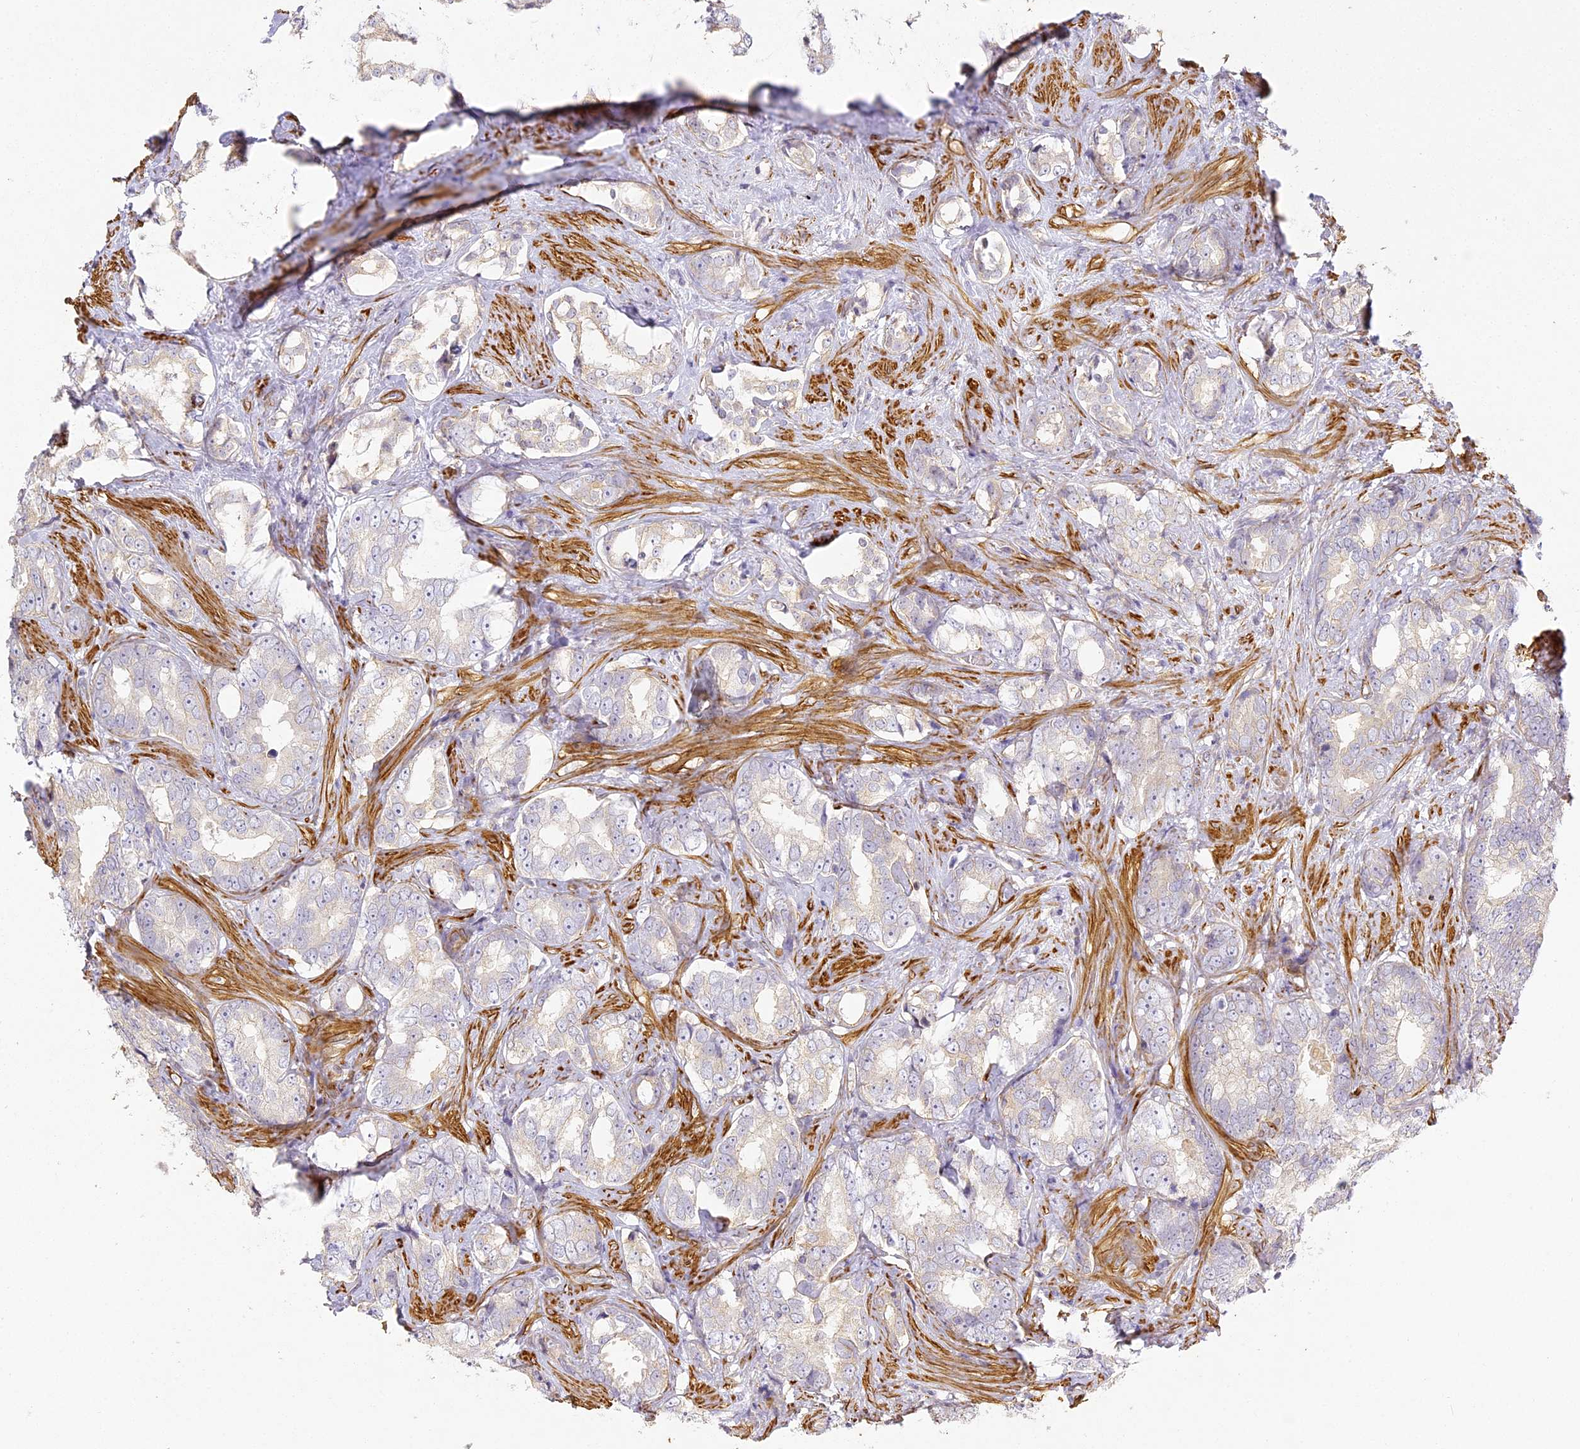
{"staining": {"intensity": "negative", "quantity": "none", "location": "none"}, "tissue": "prostate cancer", "cell_type": "Tumor cells", "image_type": "cancer", "snomed": [{"axis": "morphology", "description": "Adenocarcinoma, High grade"}, {"axis": "topography", "description": "Prostate"}], "caption": "This is an immunohistochemistry (IHC) image of prostate high-grade adenocarcinoma. There is no positivity in tumor cells.", "gene": "MED28", "patient": {"sex": "male", "age": 66}}